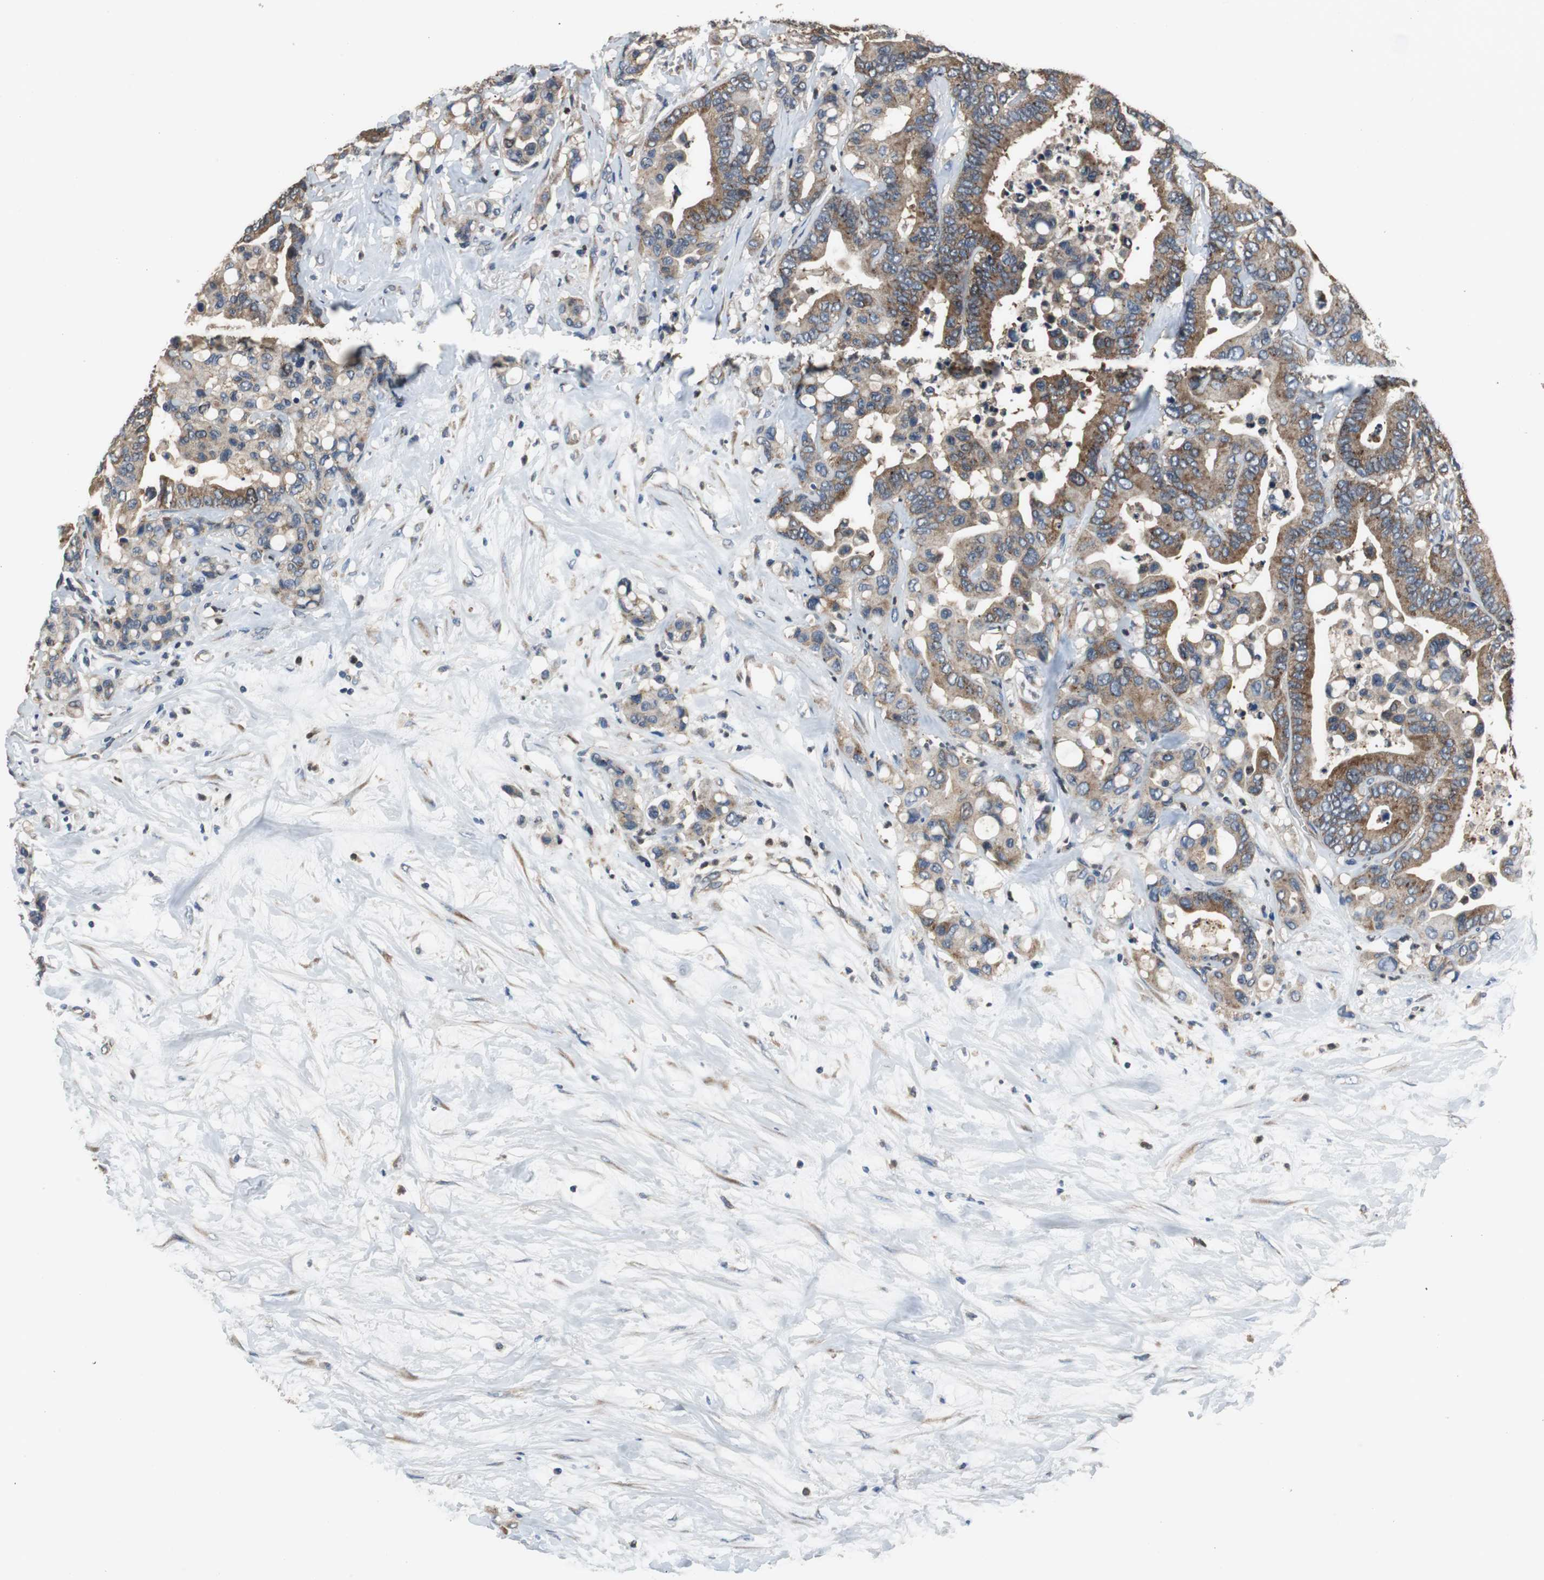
{"staining": {"intensity": "strong", "quantity": ">75%", "location": "cytoplasmic/membranous"}, "tissue": "colorectal cancer", "cell_type": "Tumor cells", "image_type": "cancer", "snomed": [{"axis": "morphology", "description": "Normal tissue, NOS"}, {"axis": "morphology", "description": "Adenocarcinoma, NOS"}, {"axis": "topography", "description": "Colon"}], "caption": "Strong cytoplasmic/membranous expression is seen in approximately >75% of tumor cells in adenocarcinoma (colorectal). The staining was performed using DAB, with brown indicating positive protein expression. Nuclei are stained blue with hematoxylin.", "gene": "PI4KB", "patient": {"sex": "male", "age": 82}}